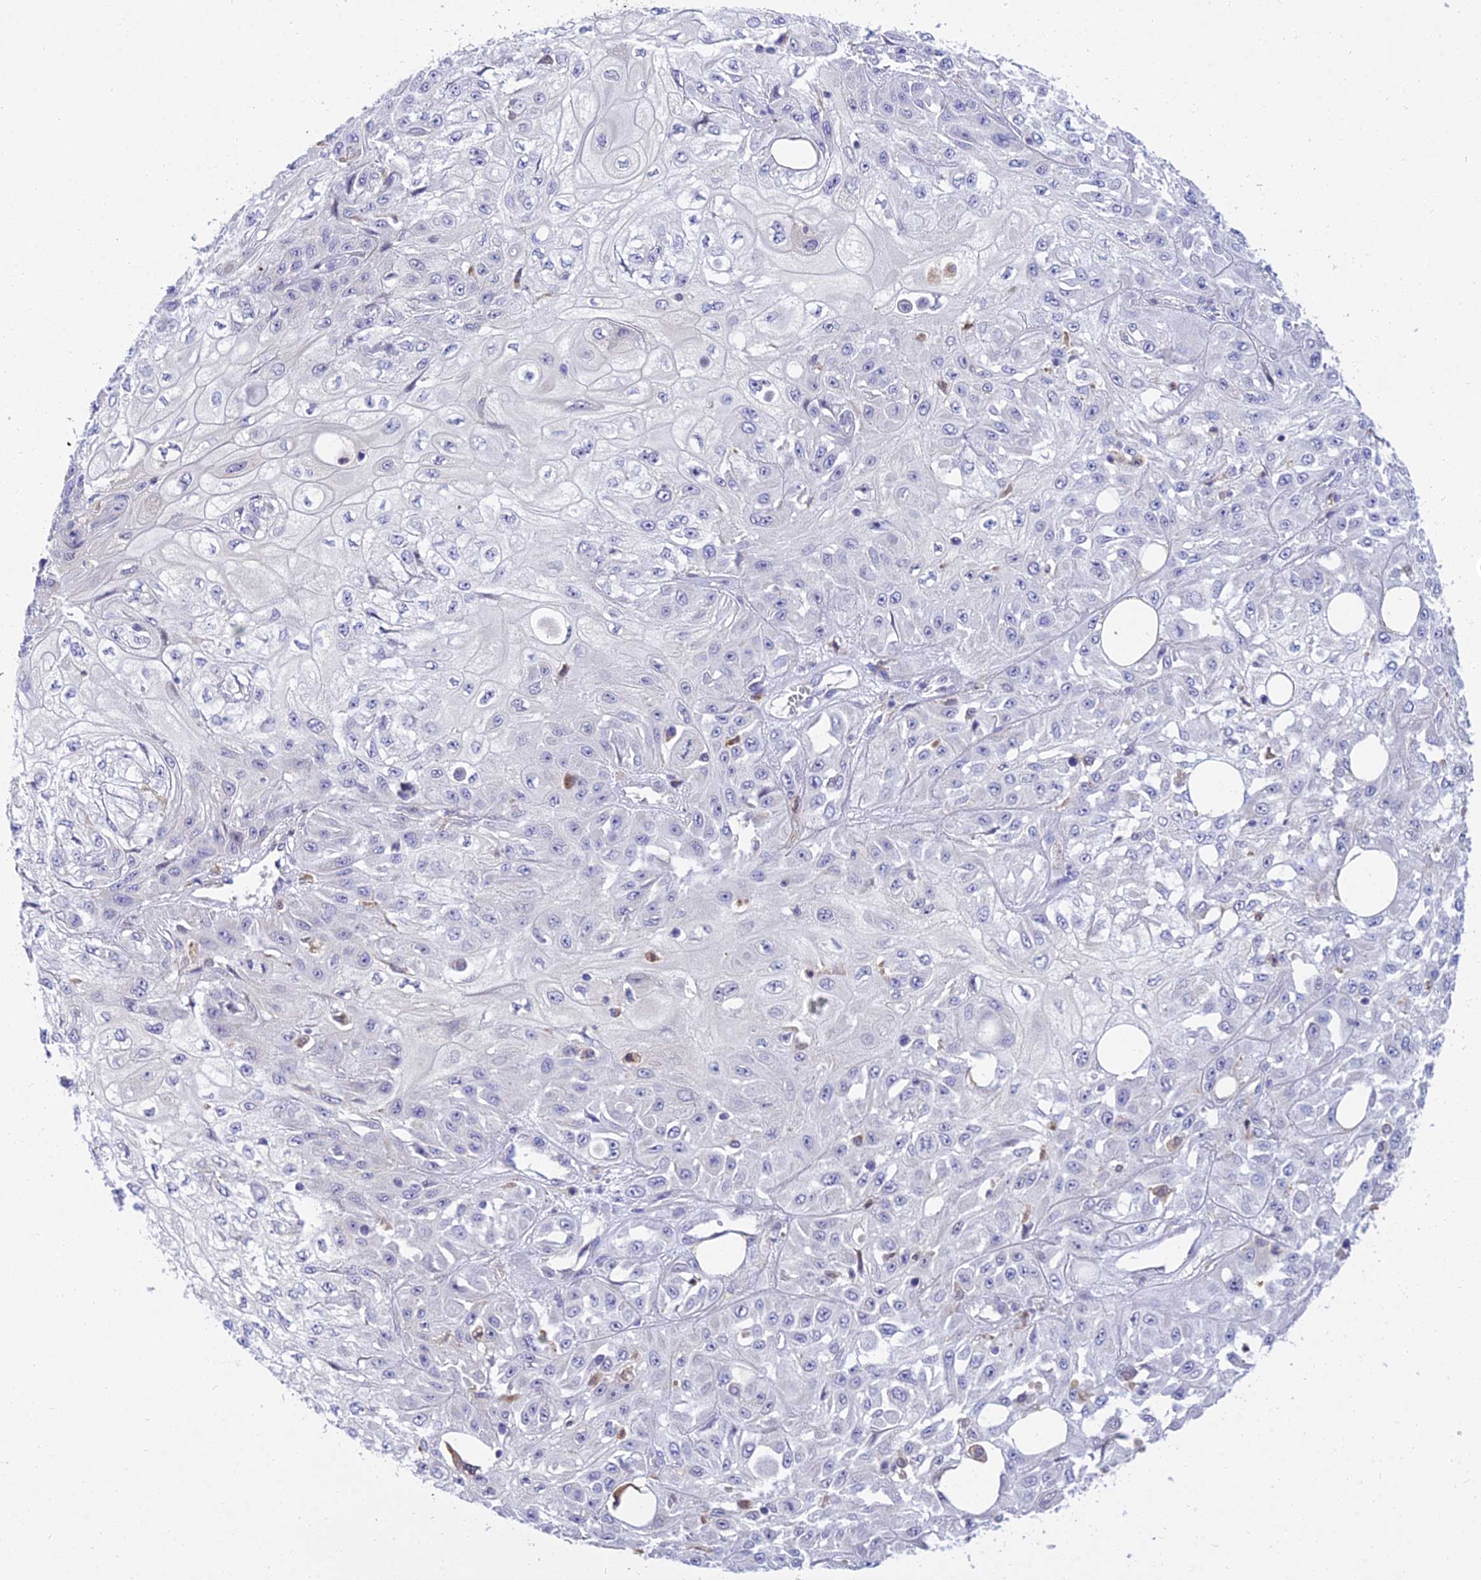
{"staining": {"intensity": "negative", "quantity": "none", "location": "none"}, "tissue": "skin cancer", "cell_type": "Tumor cells", "image_type": "cancer", "snomed": [{"axis": "morphology", "description": "Squamous cell carcinoma, NOS"}, {"axis": "morphology", "description": "Squamous cell carcinoma, metastatic, NOS"}, {"axis": "topography", "description": "Skin"}, {"axis": "topography", "description": "Lymph node"}], "caption": "Tumor cells are negative for protein expression in human squamous cell carcinoma (skin).", "gene": "ARL8B", "patient": {"sex": "male", "age": 75}}